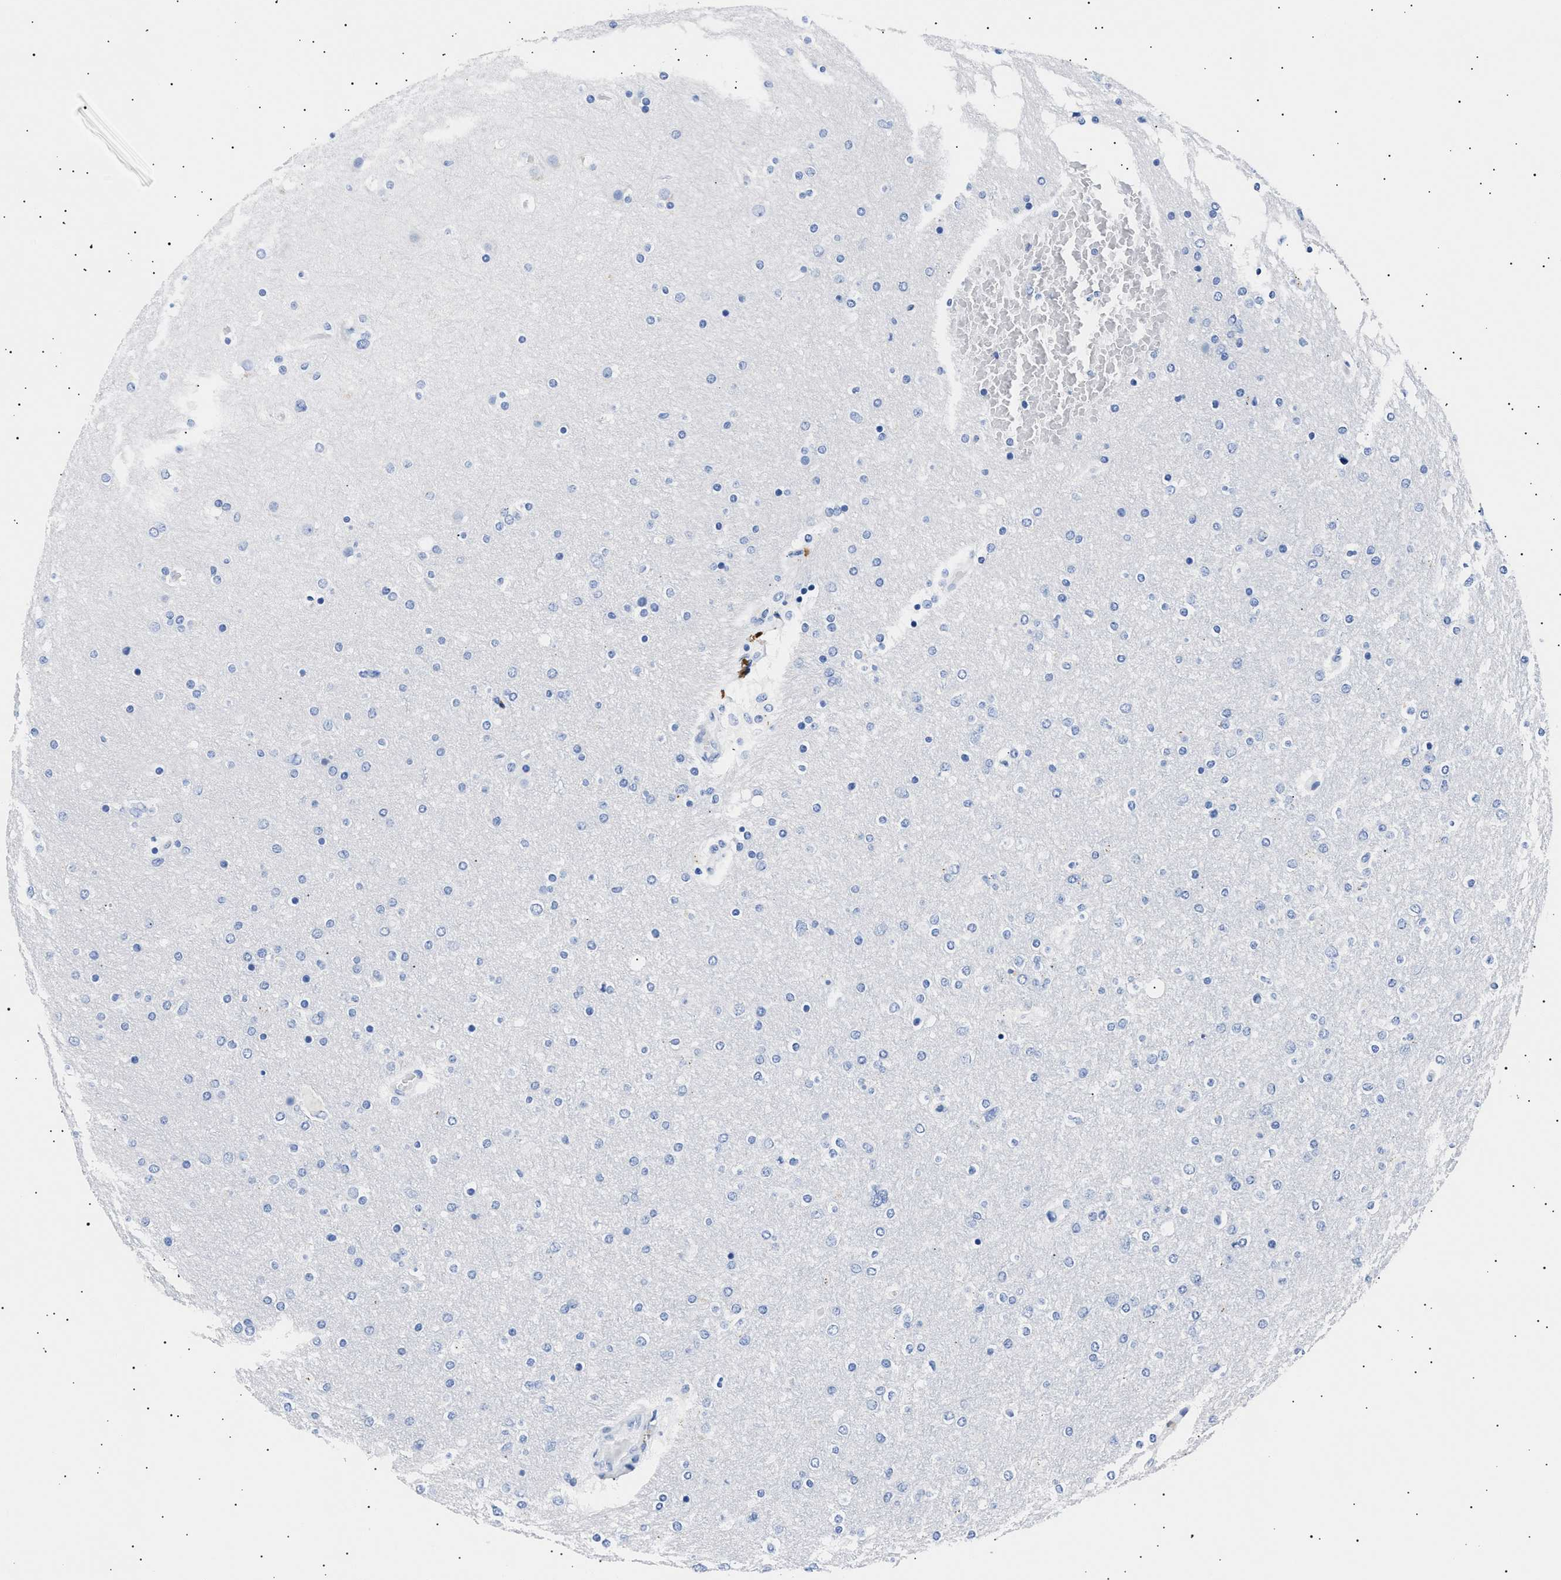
{"staining": {"intensity": "negative", "quantity": "none", "location": "none"}, "tissue": "glioma", "cell_type": "Tumor cells", "image_type": "cancer", "snomed": [{"axis": "morphology", "description": "Glioma, malignant, High grade"}, {"axis": "topography", "description": "Cerebral cortex"}], "caption": "Tumor cells are negative for brown protein staining in glioma.", "gene": "HEMGN", "patient": {"sex": "female", "age": 36}}